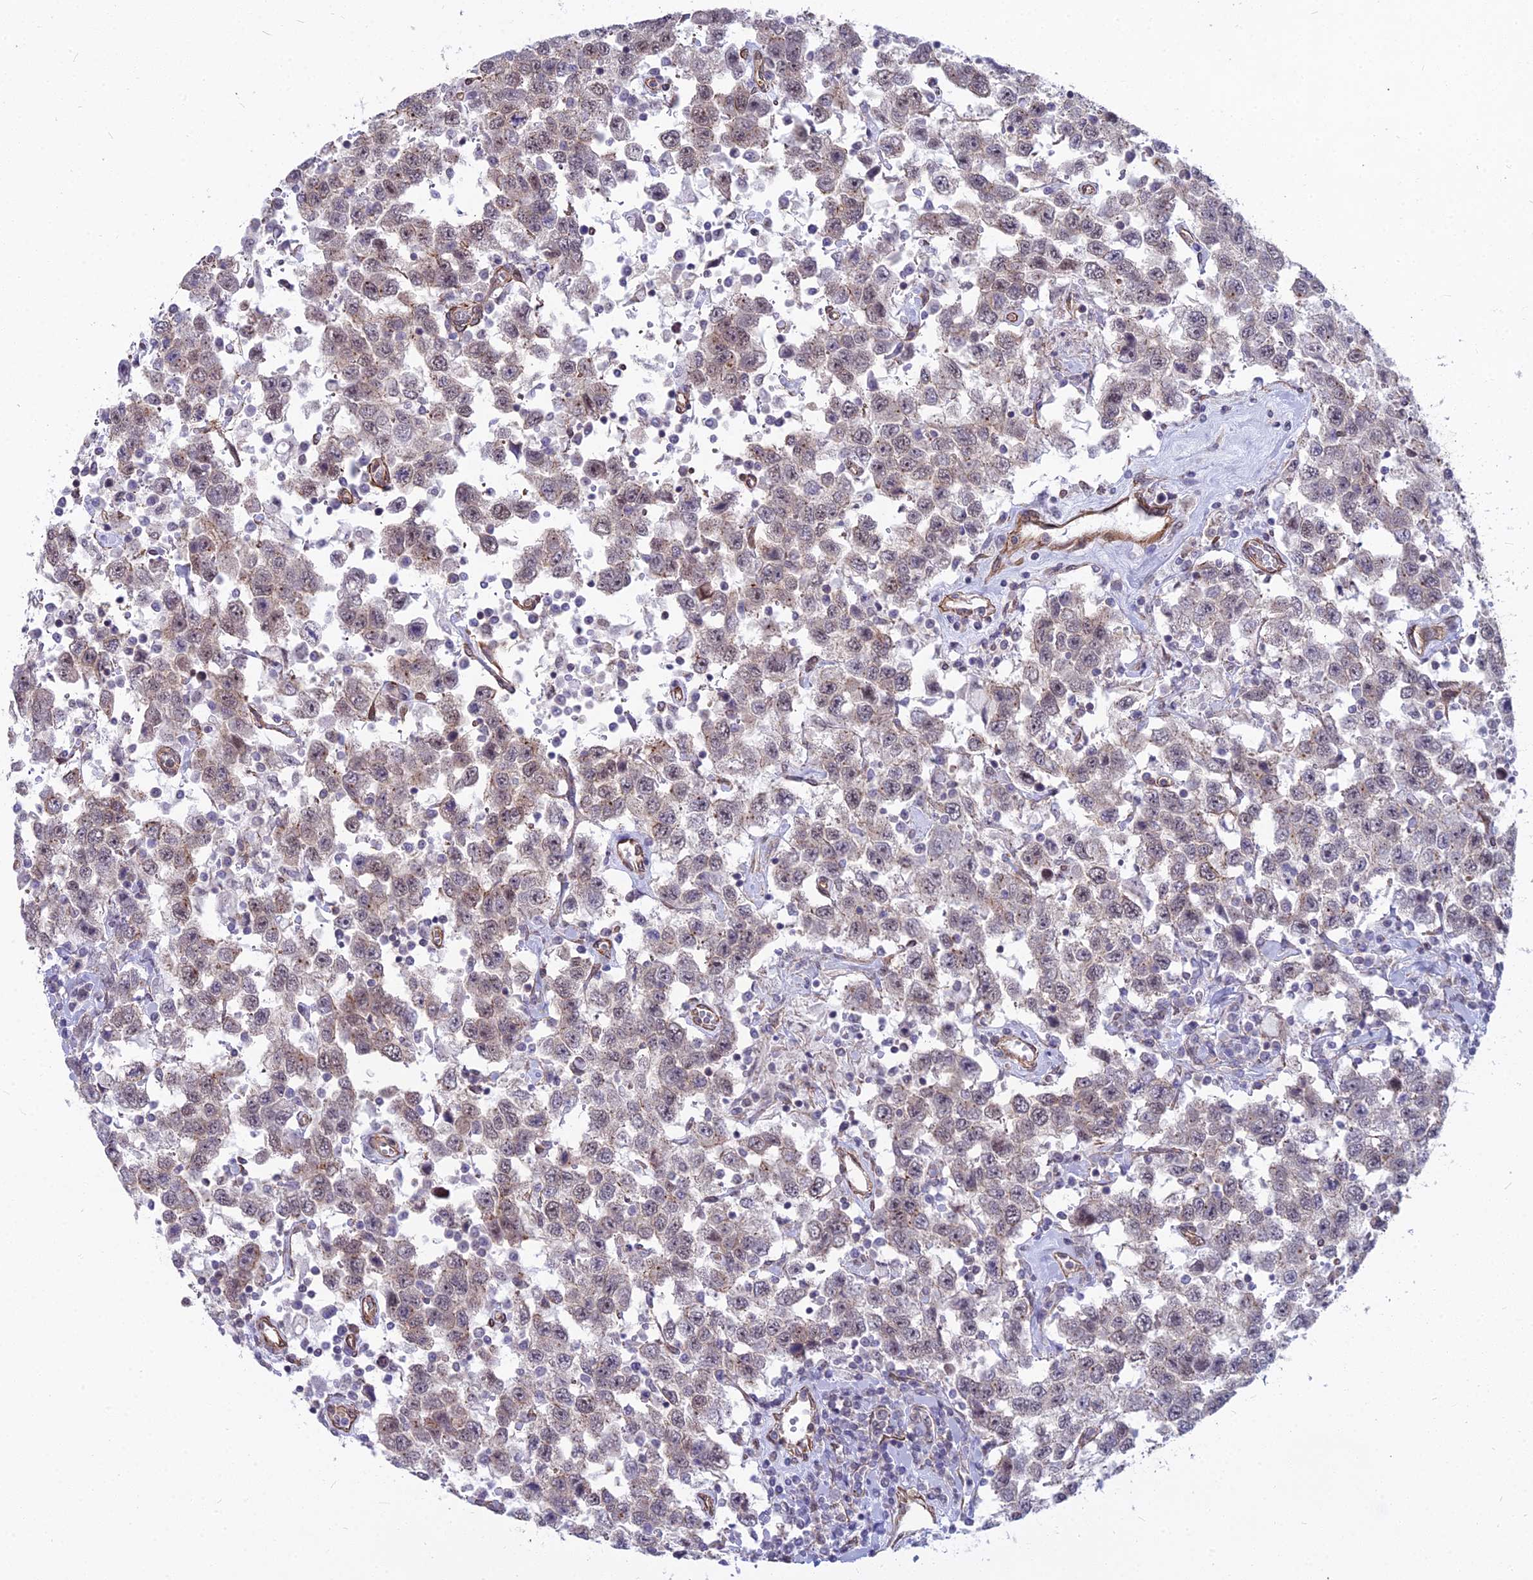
{"staining": {"intensity": "weak", "quantity": "<25%", "location": "nuclear"}, "tissue": "testis cancer", "cell_type": "Tumor cells", "image_type": "cancer", "snomed": [{"axis": "morphology", "description": "Seminoma, NOS"}, {"axis": "topography", "description": "Testis"}], "caption": "Tumor cells are negative for protein expression in human testis seminoma. (DAB IHC visualized using brightfield microscopy, high magnification).", "gene": "YJU2", "patient": {"sex": "male", "age": 41}}